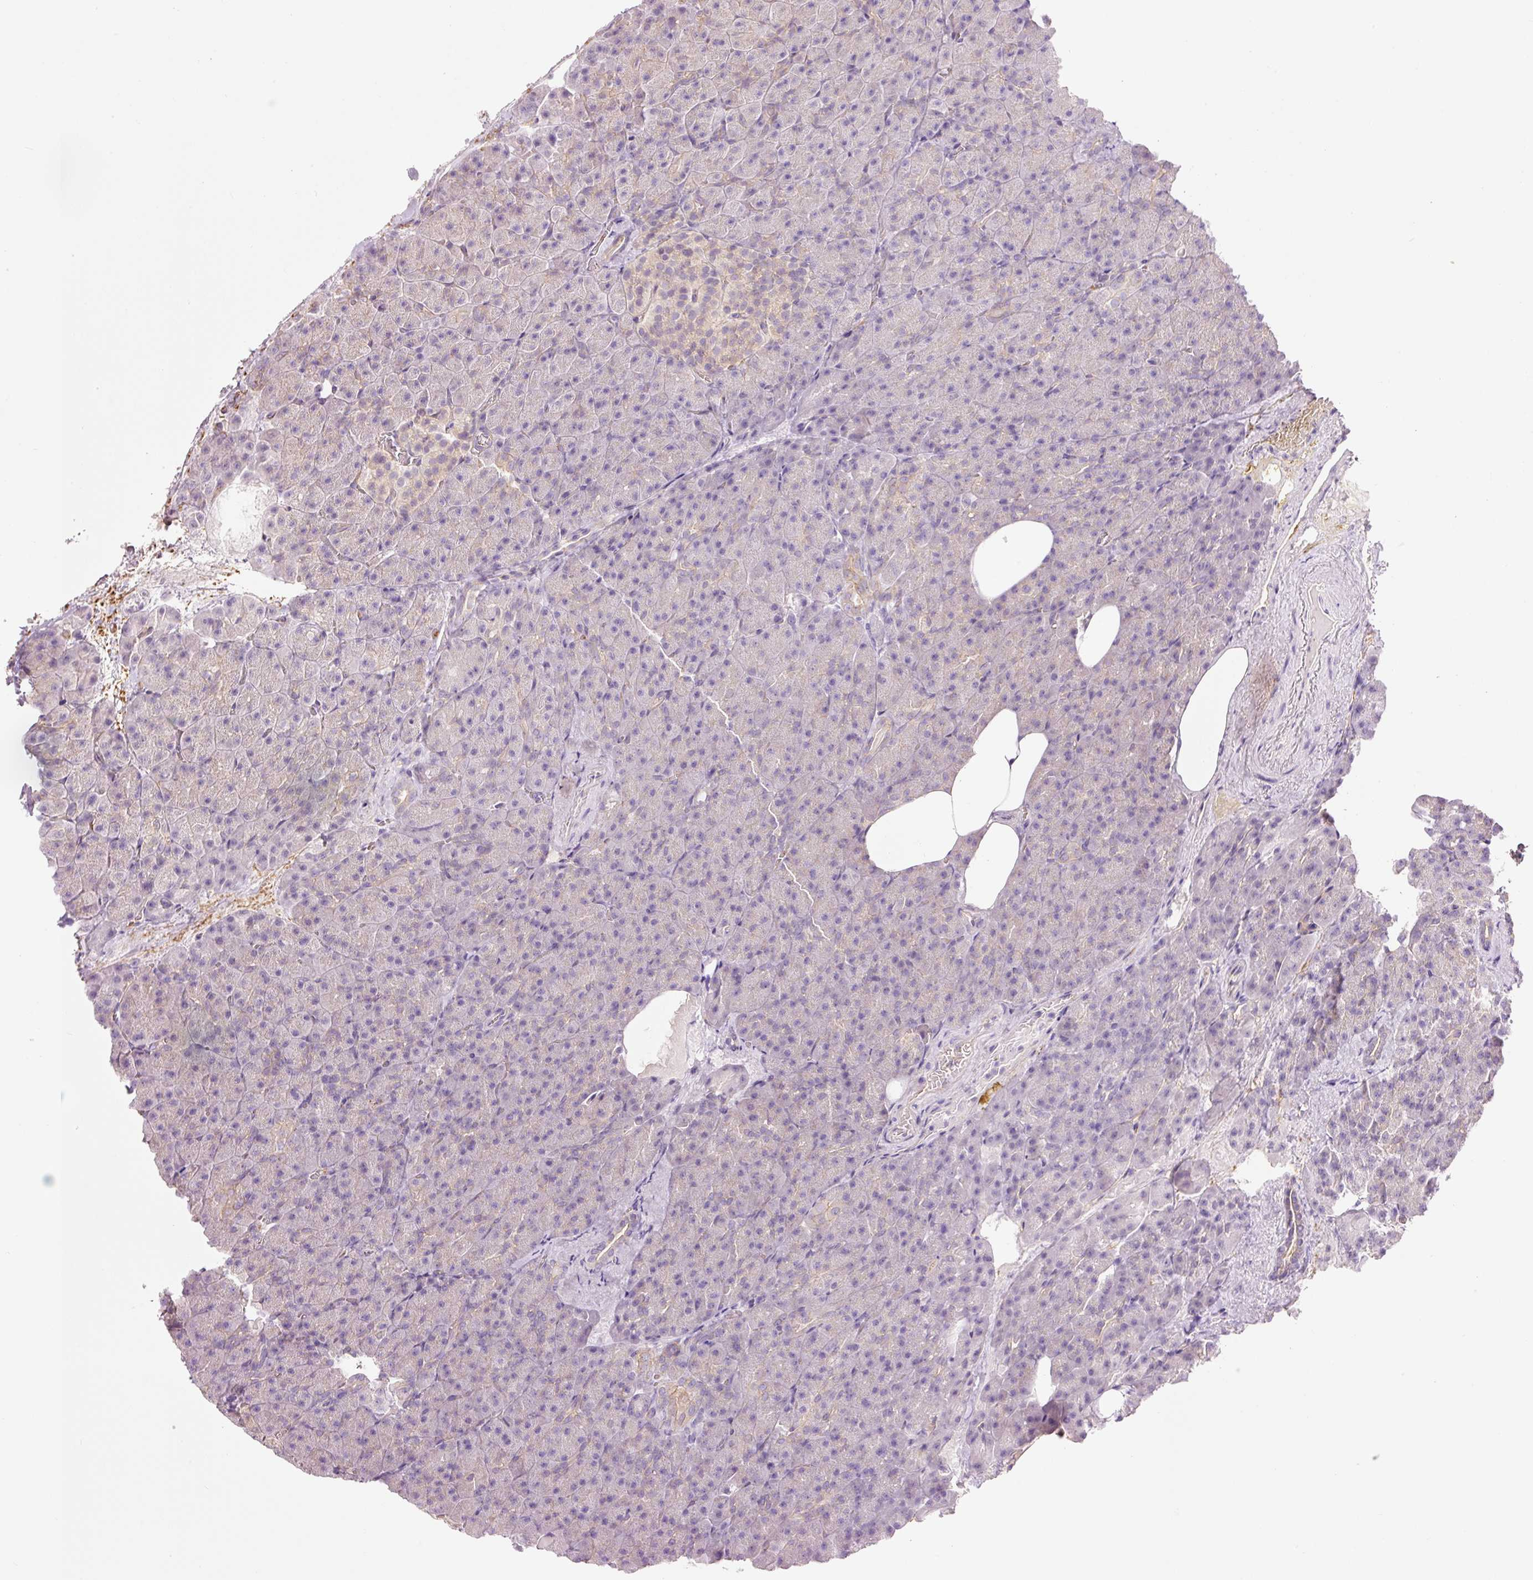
{"staining": {"intensity": "negative", "quantity": "none", "location": "none"}, "tissue": "pancreas", "cell_type": "Exocrine glandular cells", "image_type": "normal", "snomed": [{"axis": "morphology", "description": "Normal tissue, NOS"}, {"axis": "topography", "description": "Pancreas"}], "caption": "The micrograph displays no significant expression in exocrine glandular cells of pancreas.", "gene": "HSPA4L", "patient": {"sex": "female", "age": 74}}